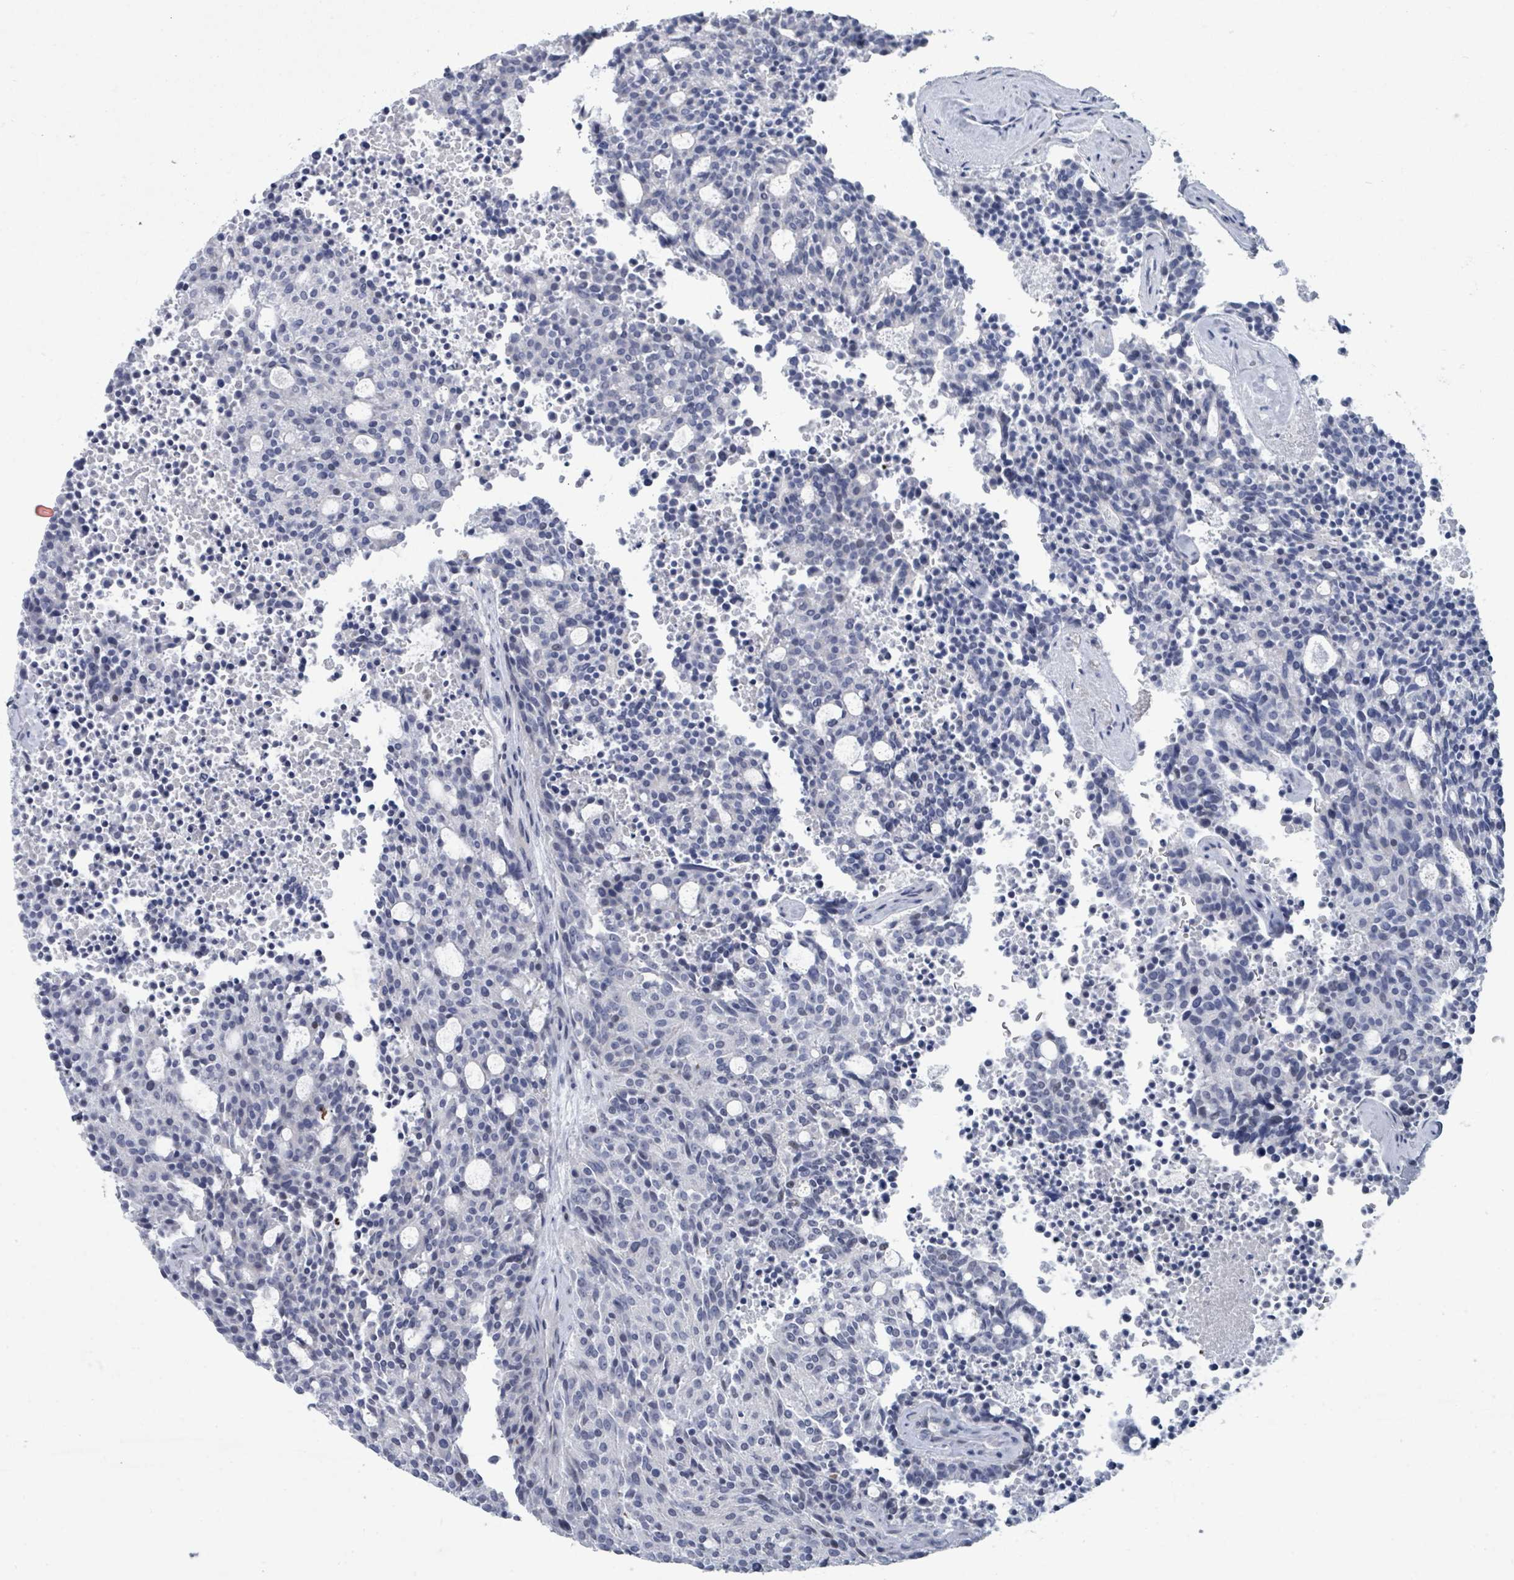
{"staining": {"intensity": "negative", "quantity": "none", "location": "none"}, "tissue": "carcinoid", "cell_type": "Tumor cells", "image_type": "cancer", "snomed": [{"axis": "morphology", "description": "Carcinoid, malignant, NOS"}, {"axis": "topography", "description": "Pancreas"}], "caption": "High power microscopy micrograph of an immunohistochemistry (IHC) image of carcinoid (malignant), revealing no significant expression in tumor cells. (DAB (3,3'-diaminobenzidine) immunohistochemistry, high magnification).", "gene": "CT45A5", "patient": {"sex": "female", "age": 54}}